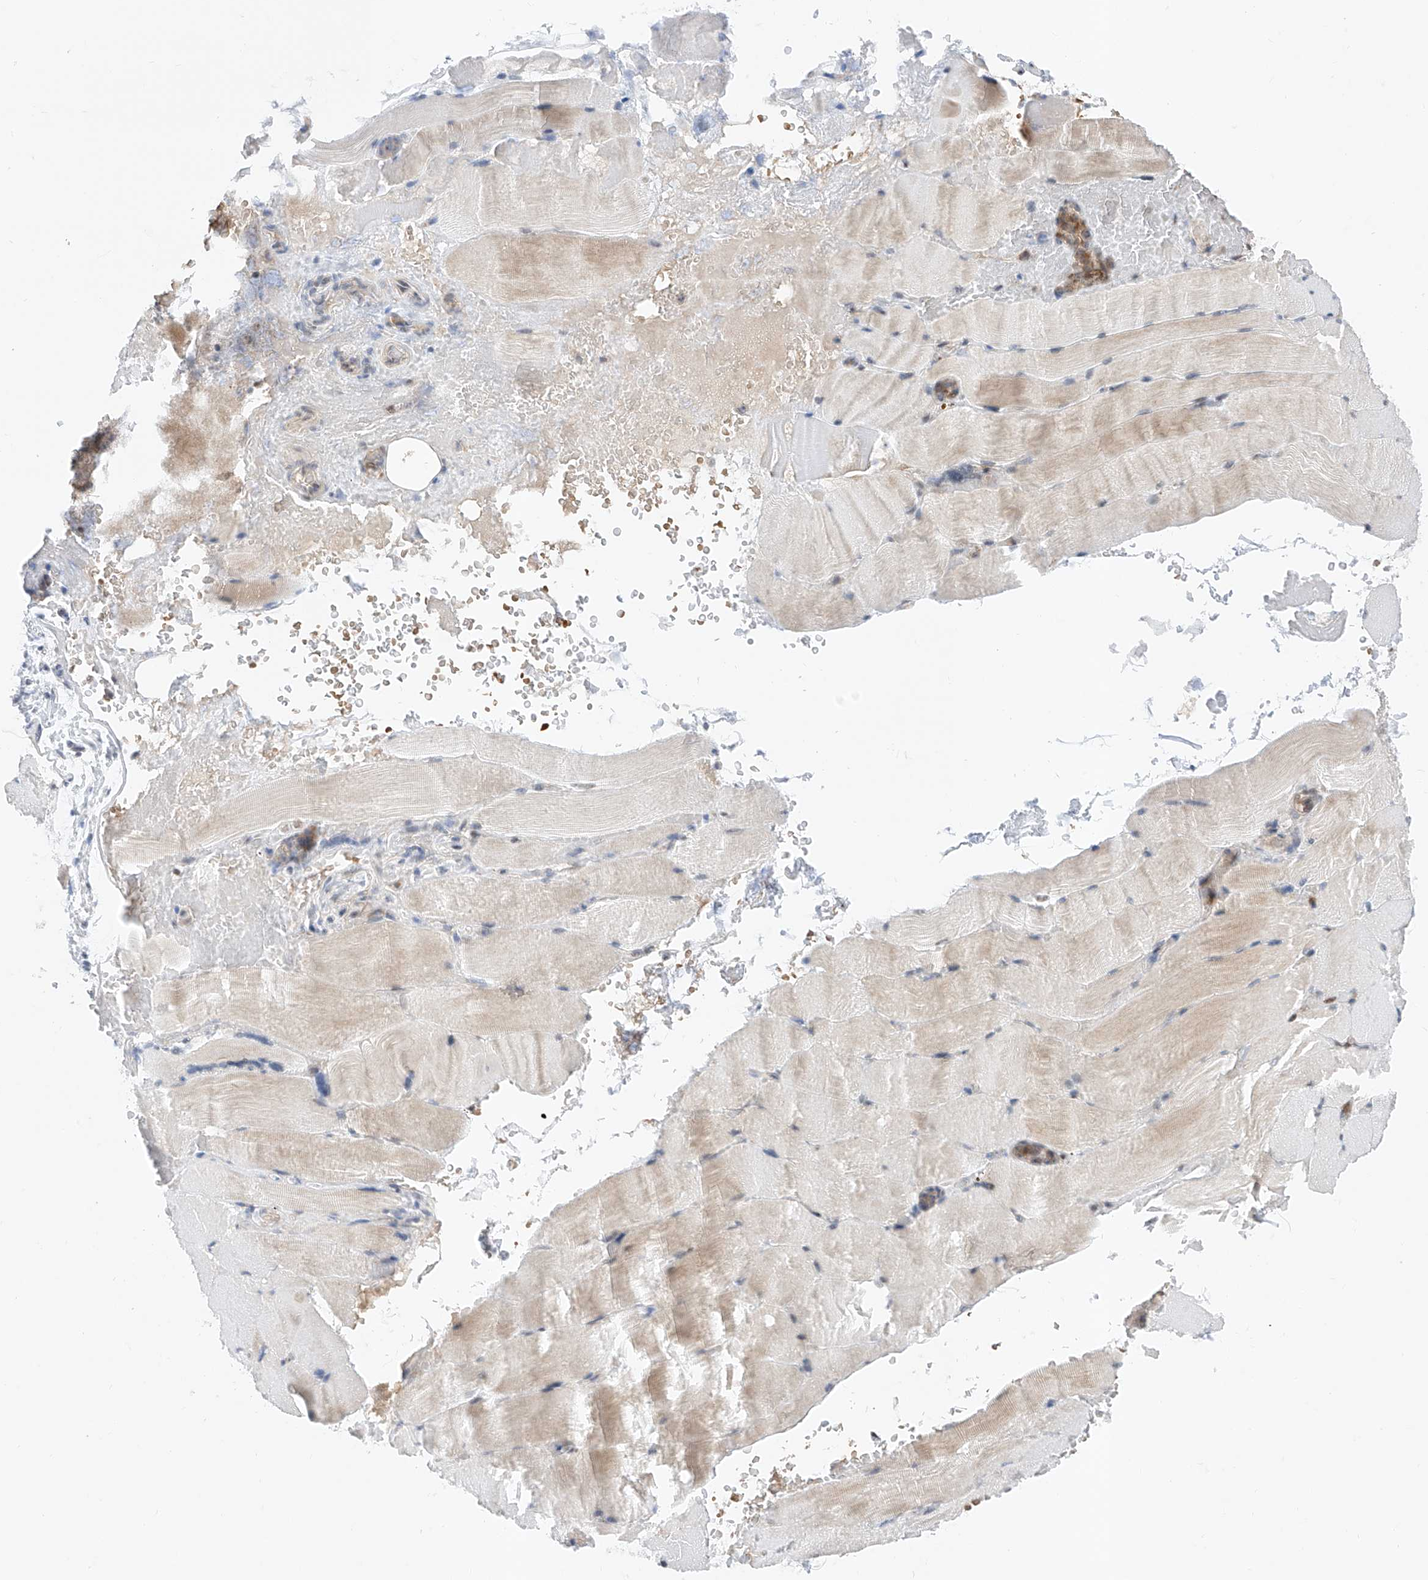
{"staining": {"intensity": "negative", "quantity": "none", "location": "none"}, "tissue": "skeletal muscle", "cell_type": "Myocytes", "image_type": "normal", "snomed": [{"axis": "morphology", "description": "Normal tissue, NOS"}, {"axis": "topography", "description": "Skeletal muscle"}, {"axis": "topography", "description": "Parathyroid gland"}], "caption": "The photomicrograph shows no staining of myocytes in normal skeletal muscle.", "gene": "SNRNP200", "patient": {"sex": "female", "age": 37}}